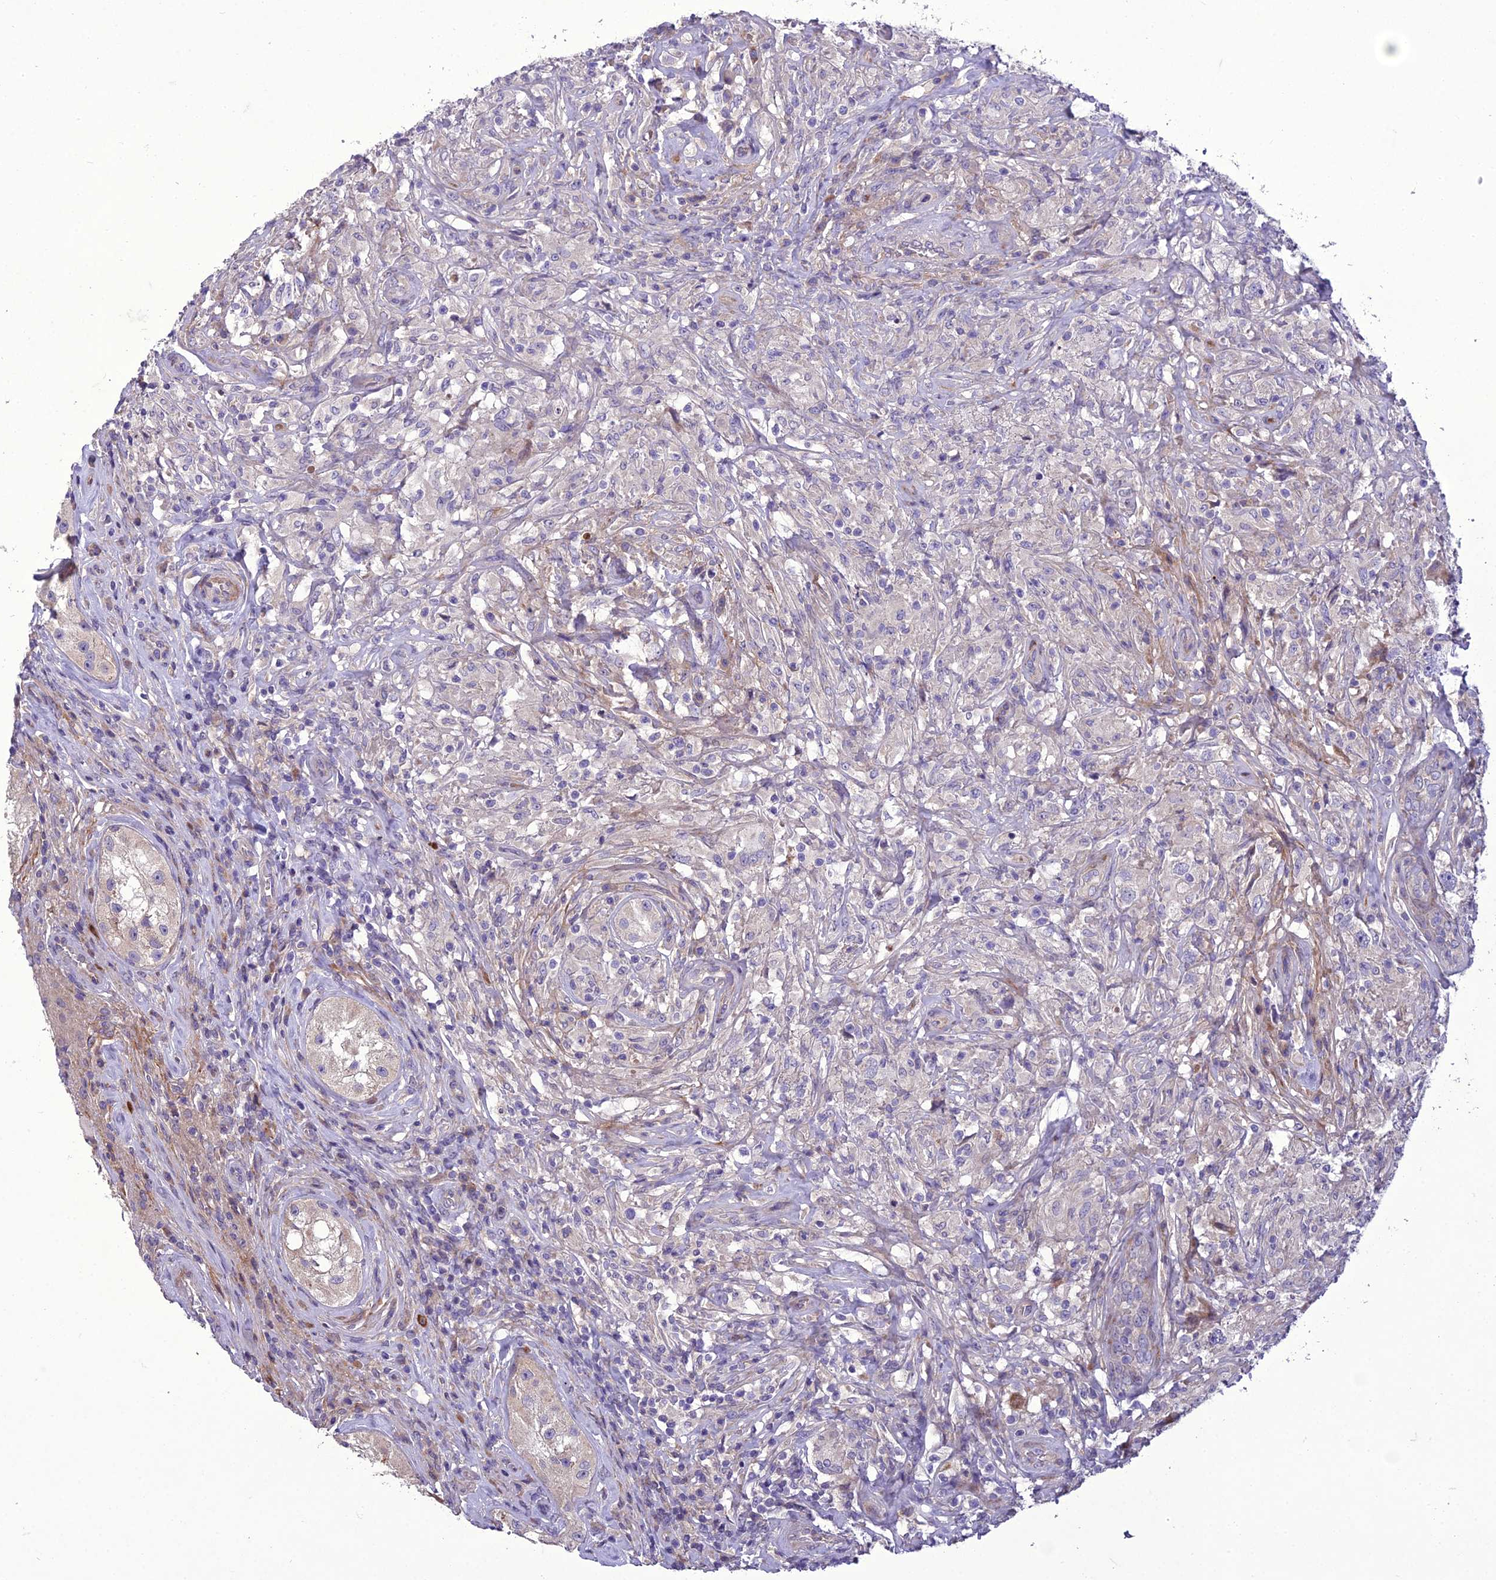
{"staining": {"intensity": "negative", "quantity": "none", "location": "none"}, "tissue": "testis cancer", "cell_type": "Tumor cells", "image_type": "cancer", "snomed": [{"axis": "morphology", "description": "Seminoma, NOS"}, {"axis": "topography", "description": "Testis"}], "caption": "Immunohistochemistry image of neoplastic tissue: human testis cancer stained with DAB (3,3'-diaminobenzidine) reveals no significant protein staining in tumor cells.", "gene": "ADIPOR2", "patient": {"sex": "male", "age": 49}}